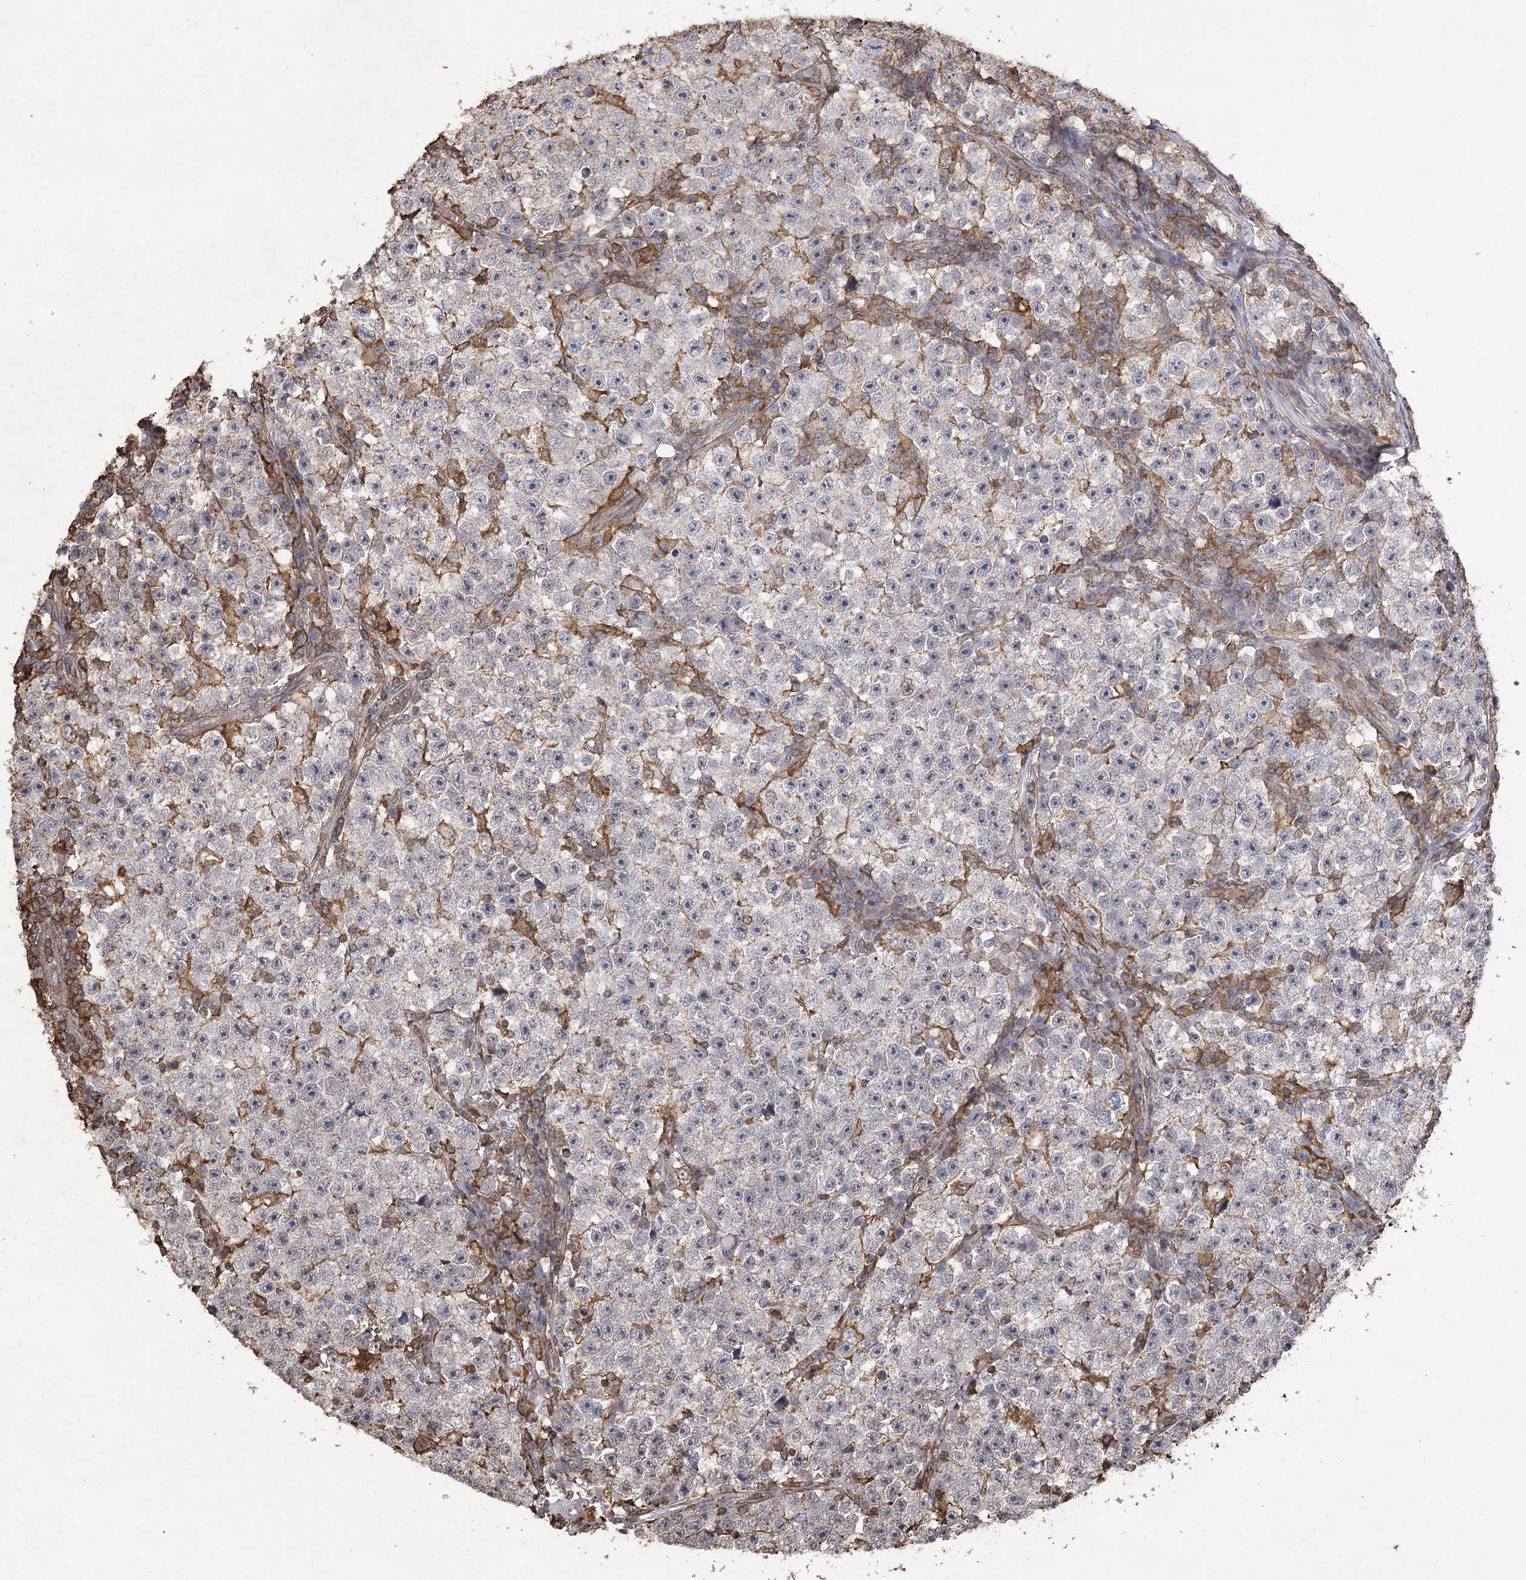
{"staining": {"intensity": "negative", "quantity": "none", "location": "none"}, "tissue": "testis cancer", "cell_type": "Tumor cells", "image_type": "cancer", "snomed": [{"axis": "morphology", "description": "Seminoma, NOS"}, {"axis": "topography", "description": "Testis"}], "caption": "DAB immunohistochemical staining of human seminoma (testis) exhibits no significant positivity in tumor cells.", "gene": "OBSL1", "patient": {"sex": "male", "age": 22}}